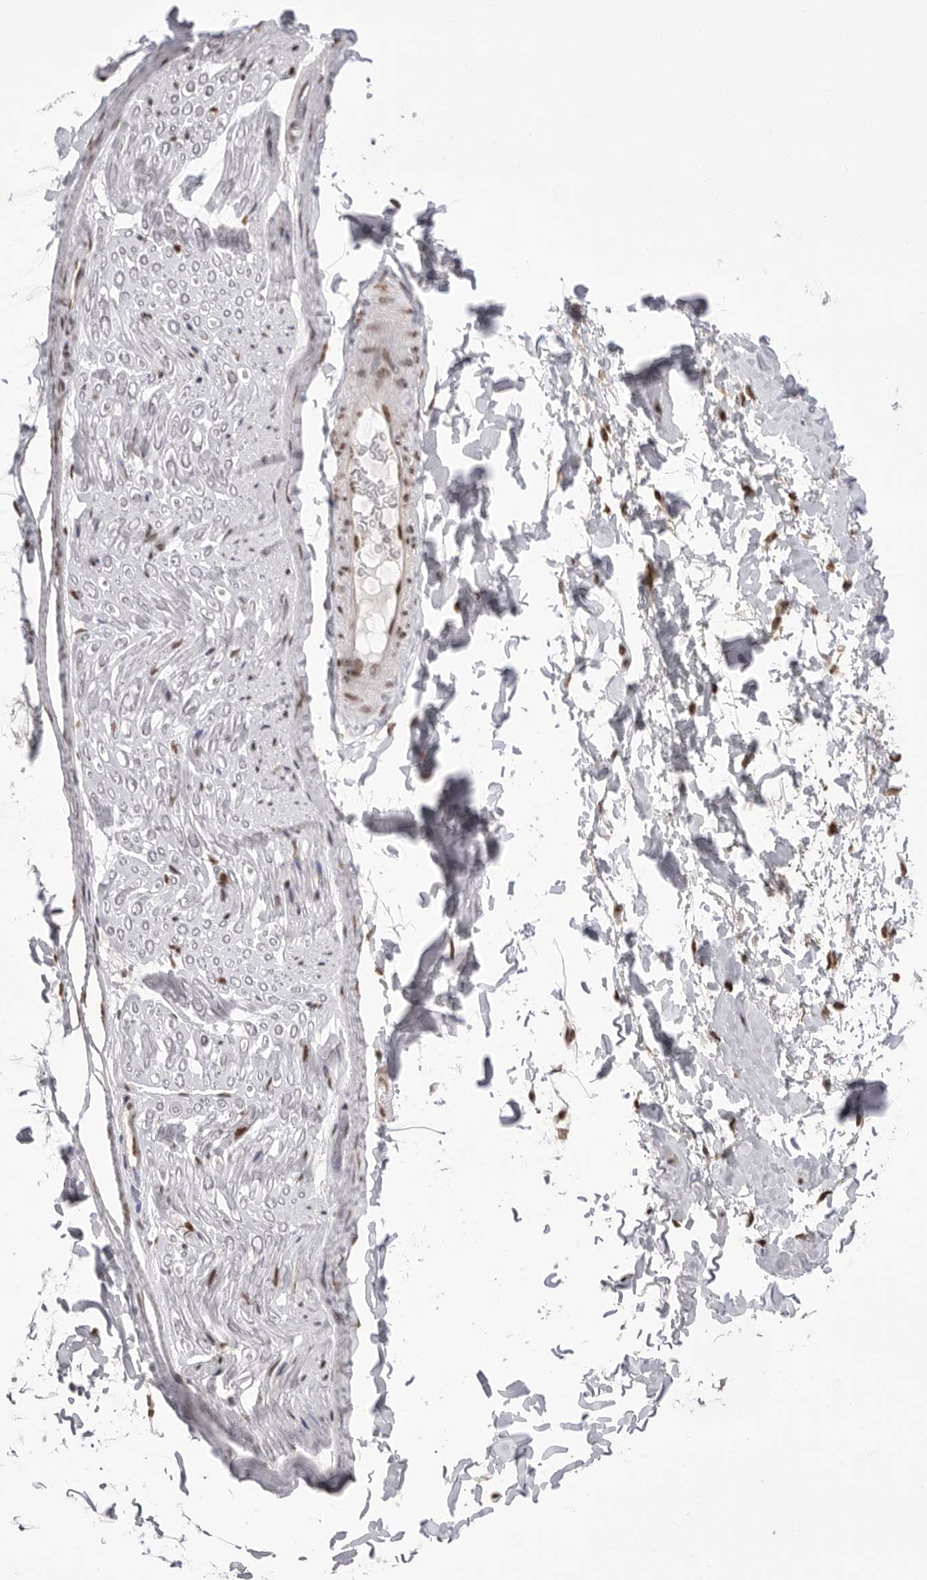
{"staining": {"intensity": "negative", "quantity": "none", "location": "none"}, "tissue": "adipose tissue", "cell_type": "Adipocytes", "image_type": "normal", "snomed": [{"axis": "morphology", "description": "Normal tissue, NOS"}, {"axis": "topography", "description": "Adipose tissue"}, {"axis": "topography", "description": "Vascular tissue"}, {"axis": "topography", "description": "Peripheral nerve tissue"}], "caption": "Micrograph shows no significant protein expression in adipocytes of normal adipose tissue. (DAB (3,3'-diaminobenzidine) immunohistochemistry (IHC), high magnification).", "gene": "BCLAF3", "patient": {"sex": "male", "age": 25}}